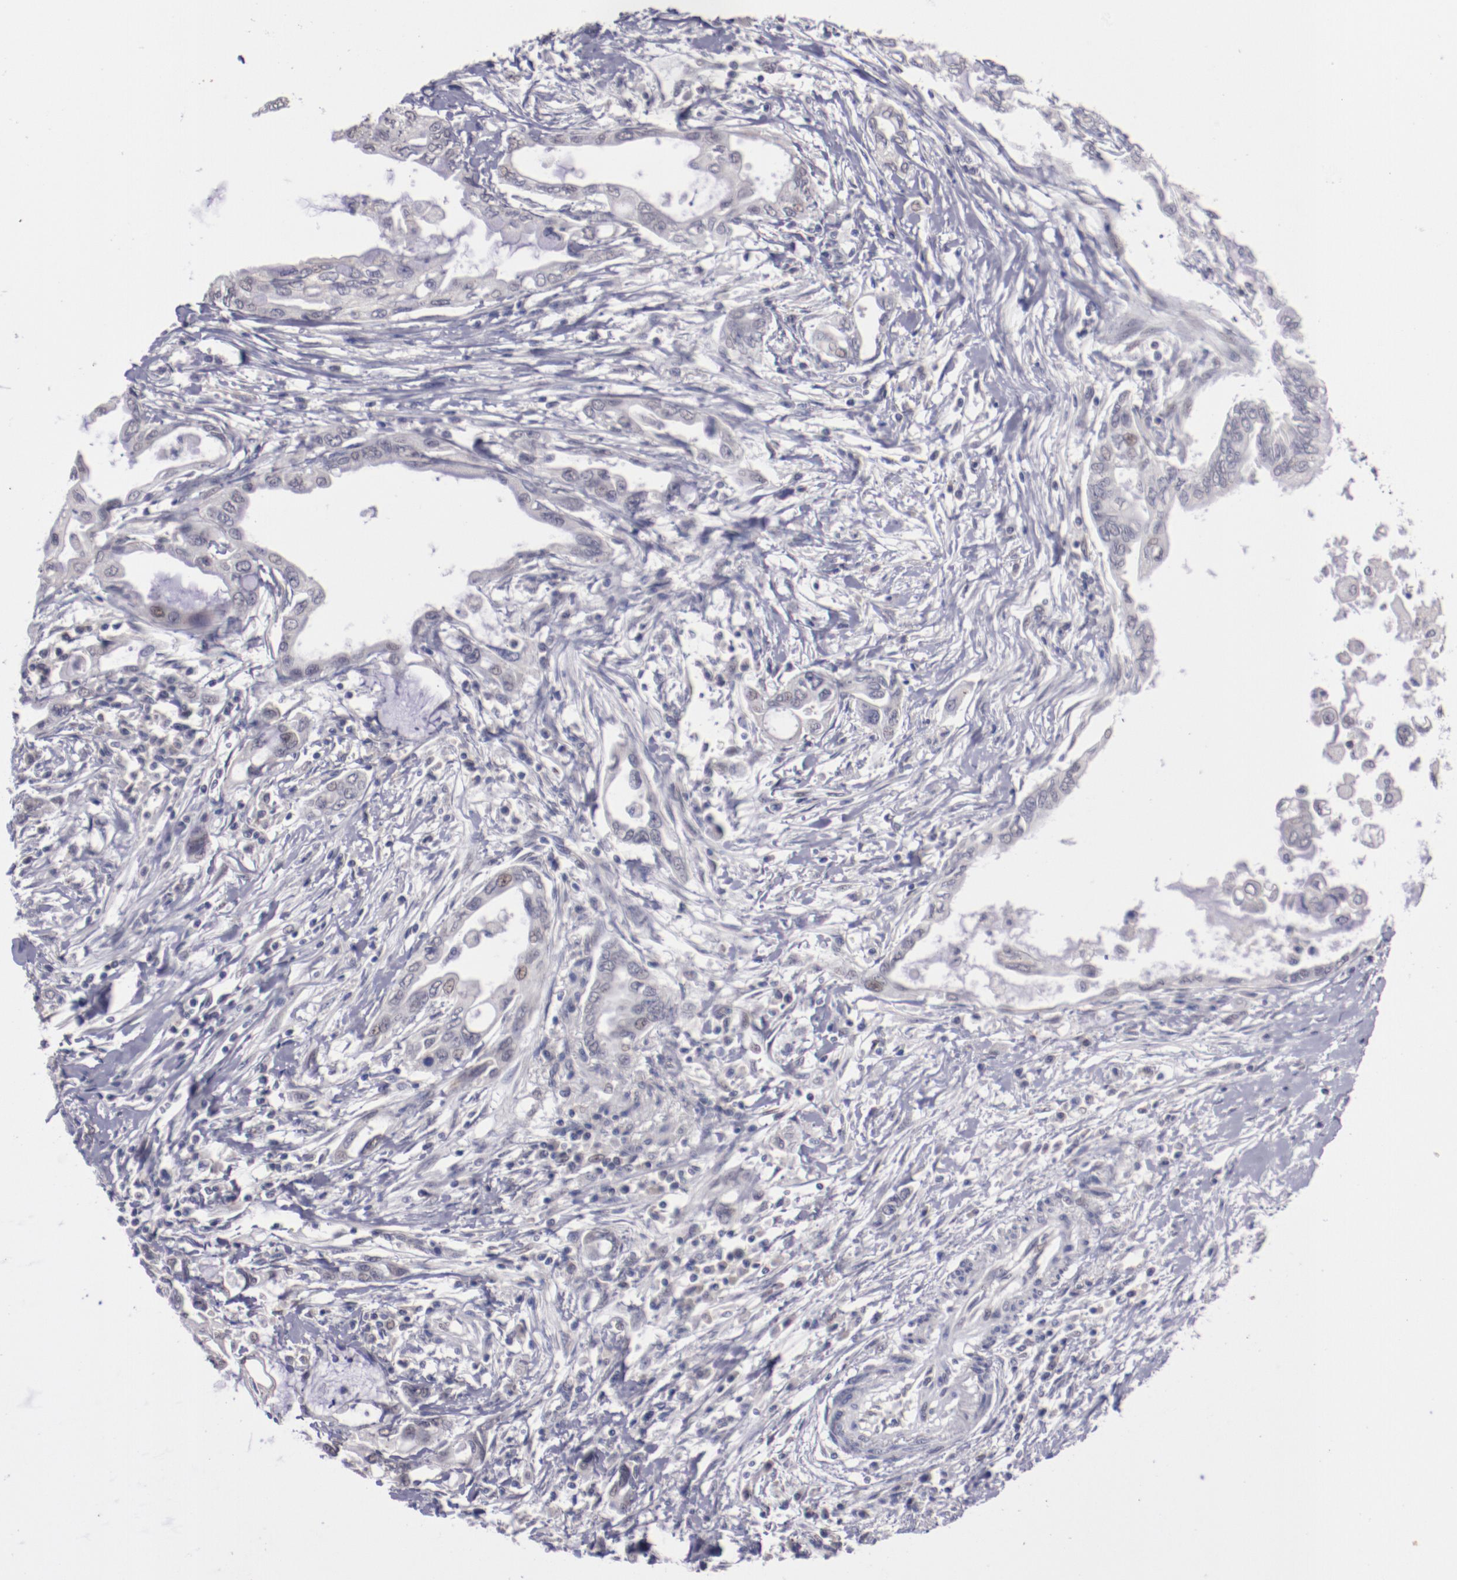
{"staining": {"intensity": "moderate", "quantity": "<25%", "location": "nuclear"}, "tissue": "pancreatic cancer", "cell_type": "Tumor cells", "image_type": "cancer", "snomed": [{"axis": "morphology", "description": "Adenocarcinoma, NOS"}, {"axis": "topography", "description": "Pancreas"}], "caption": "Pancreatic adenocarcinoma was stained to show a protein in brown. There is low levels of moderate nuclear expression in approximately <25% of tumor cells.", "gene": "NRXN3", "patient": {"sex": "female", "age": 57}}